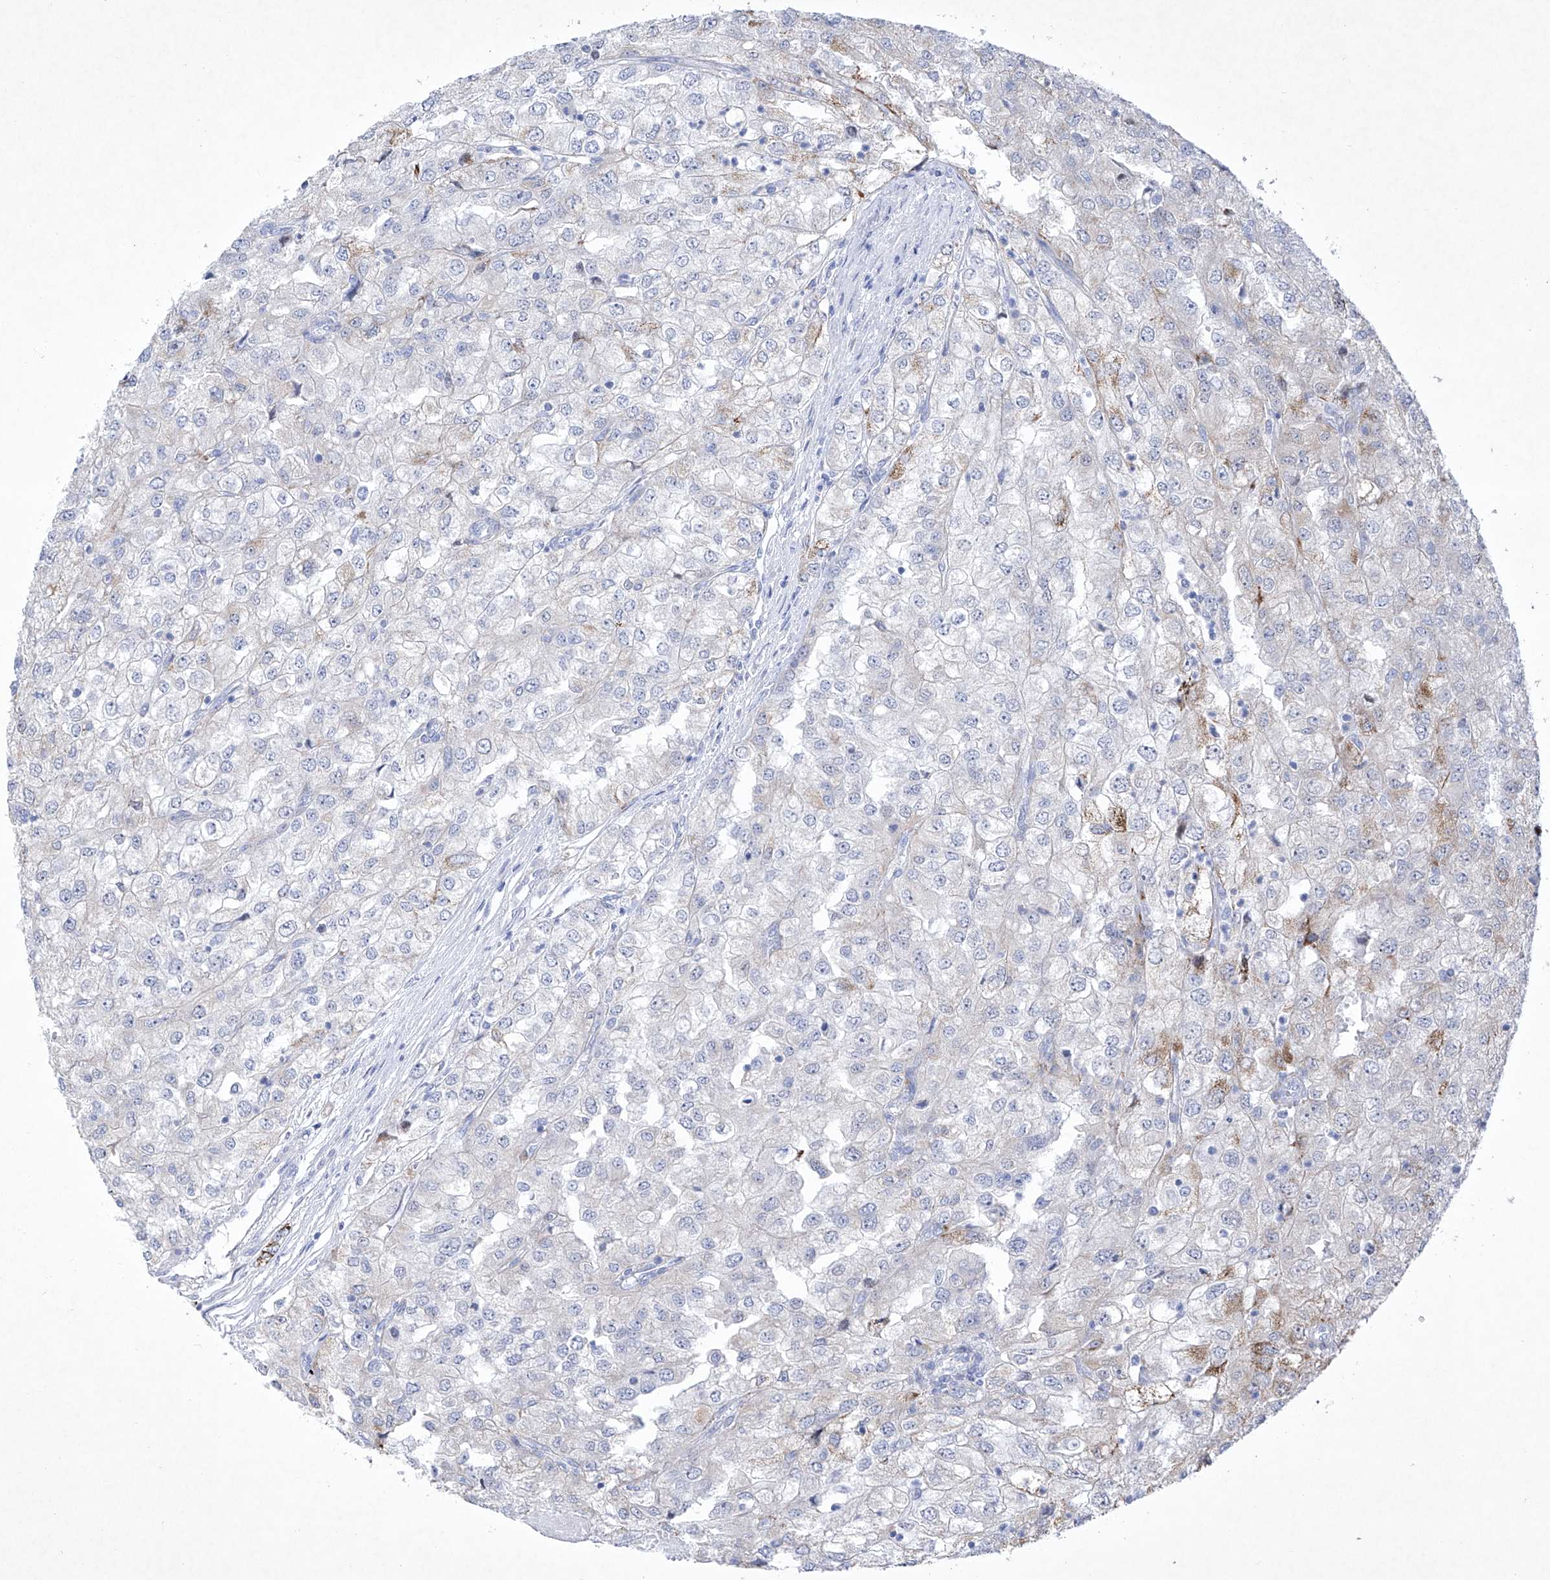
{"staining": {"intensity": "negative", "quantity": "none", "location": "none"}, "tissue": "renal cancer", "cell_type": "Tumor cells", "image_type": "cancer", "snomed": [{"axis": "morphology", "description": "Adenocarcinoma, NOS"}, {"axis": "topography", "description": "Kidney"}], "caption": "Renal cancer (adenocarcinoma) was stained to show a protein in brown. There is no significant staining in tumor cells.", "gene": "C1orf87", "patient": {"sex": "female", "age": 54}}